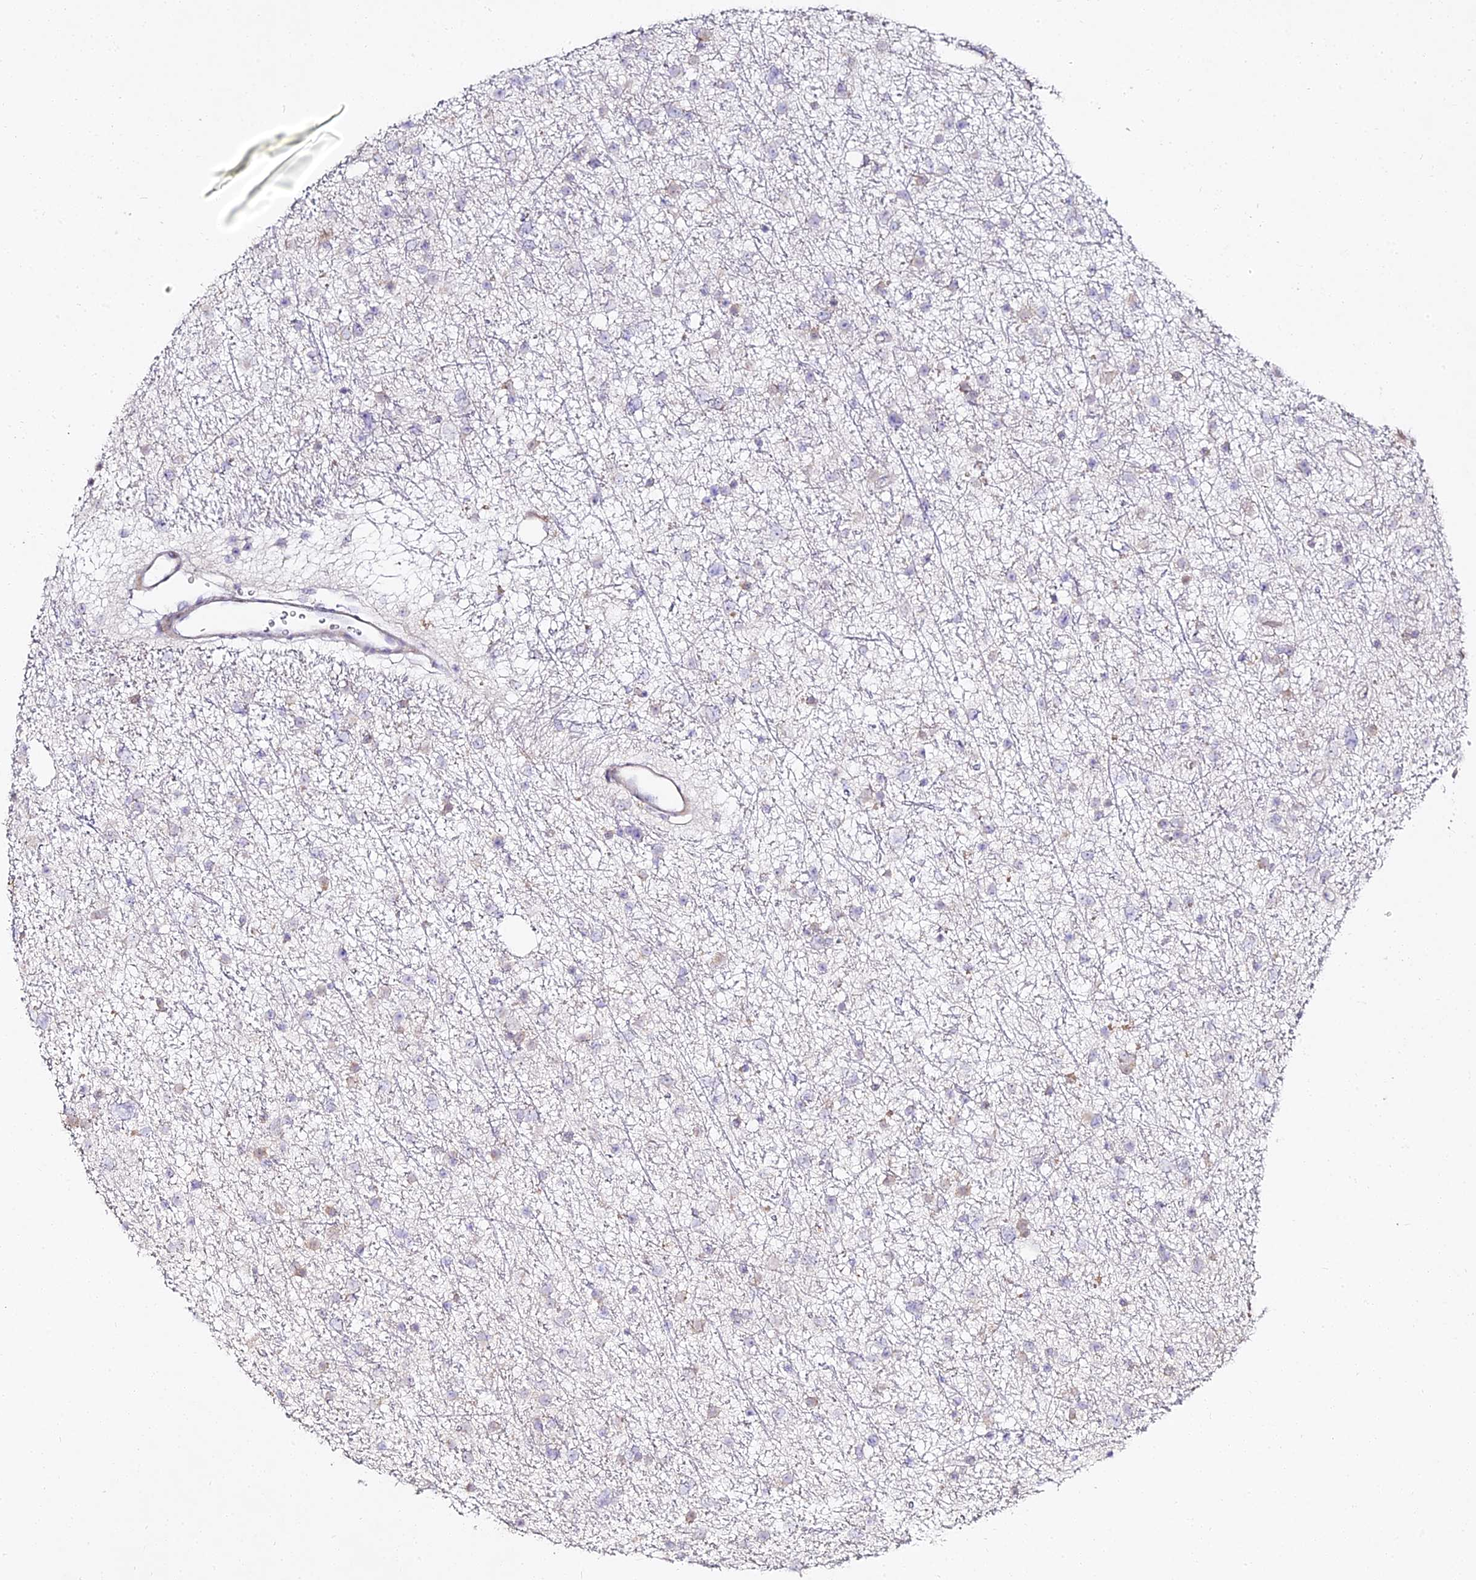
{"staining": {"intensity": "negative", "quantity": "none", "location": "none"}, "tissue": "glioma", "cell_type": "Tumor cells", "image_type": "cancer", "snomed": [{"axis": "morphology", "description": "Glioma, malignant, Low grade"}, {"axis": "topography", "description": "Cerebral cortex"}], "caption": "This is a micrograph of immunohistochemistry (IHC) staining of malignant low-grade glioma, which shows no staining in tumor cells.", "gene": "ALPG", "patient": {"sex": "female", "age": 39}}